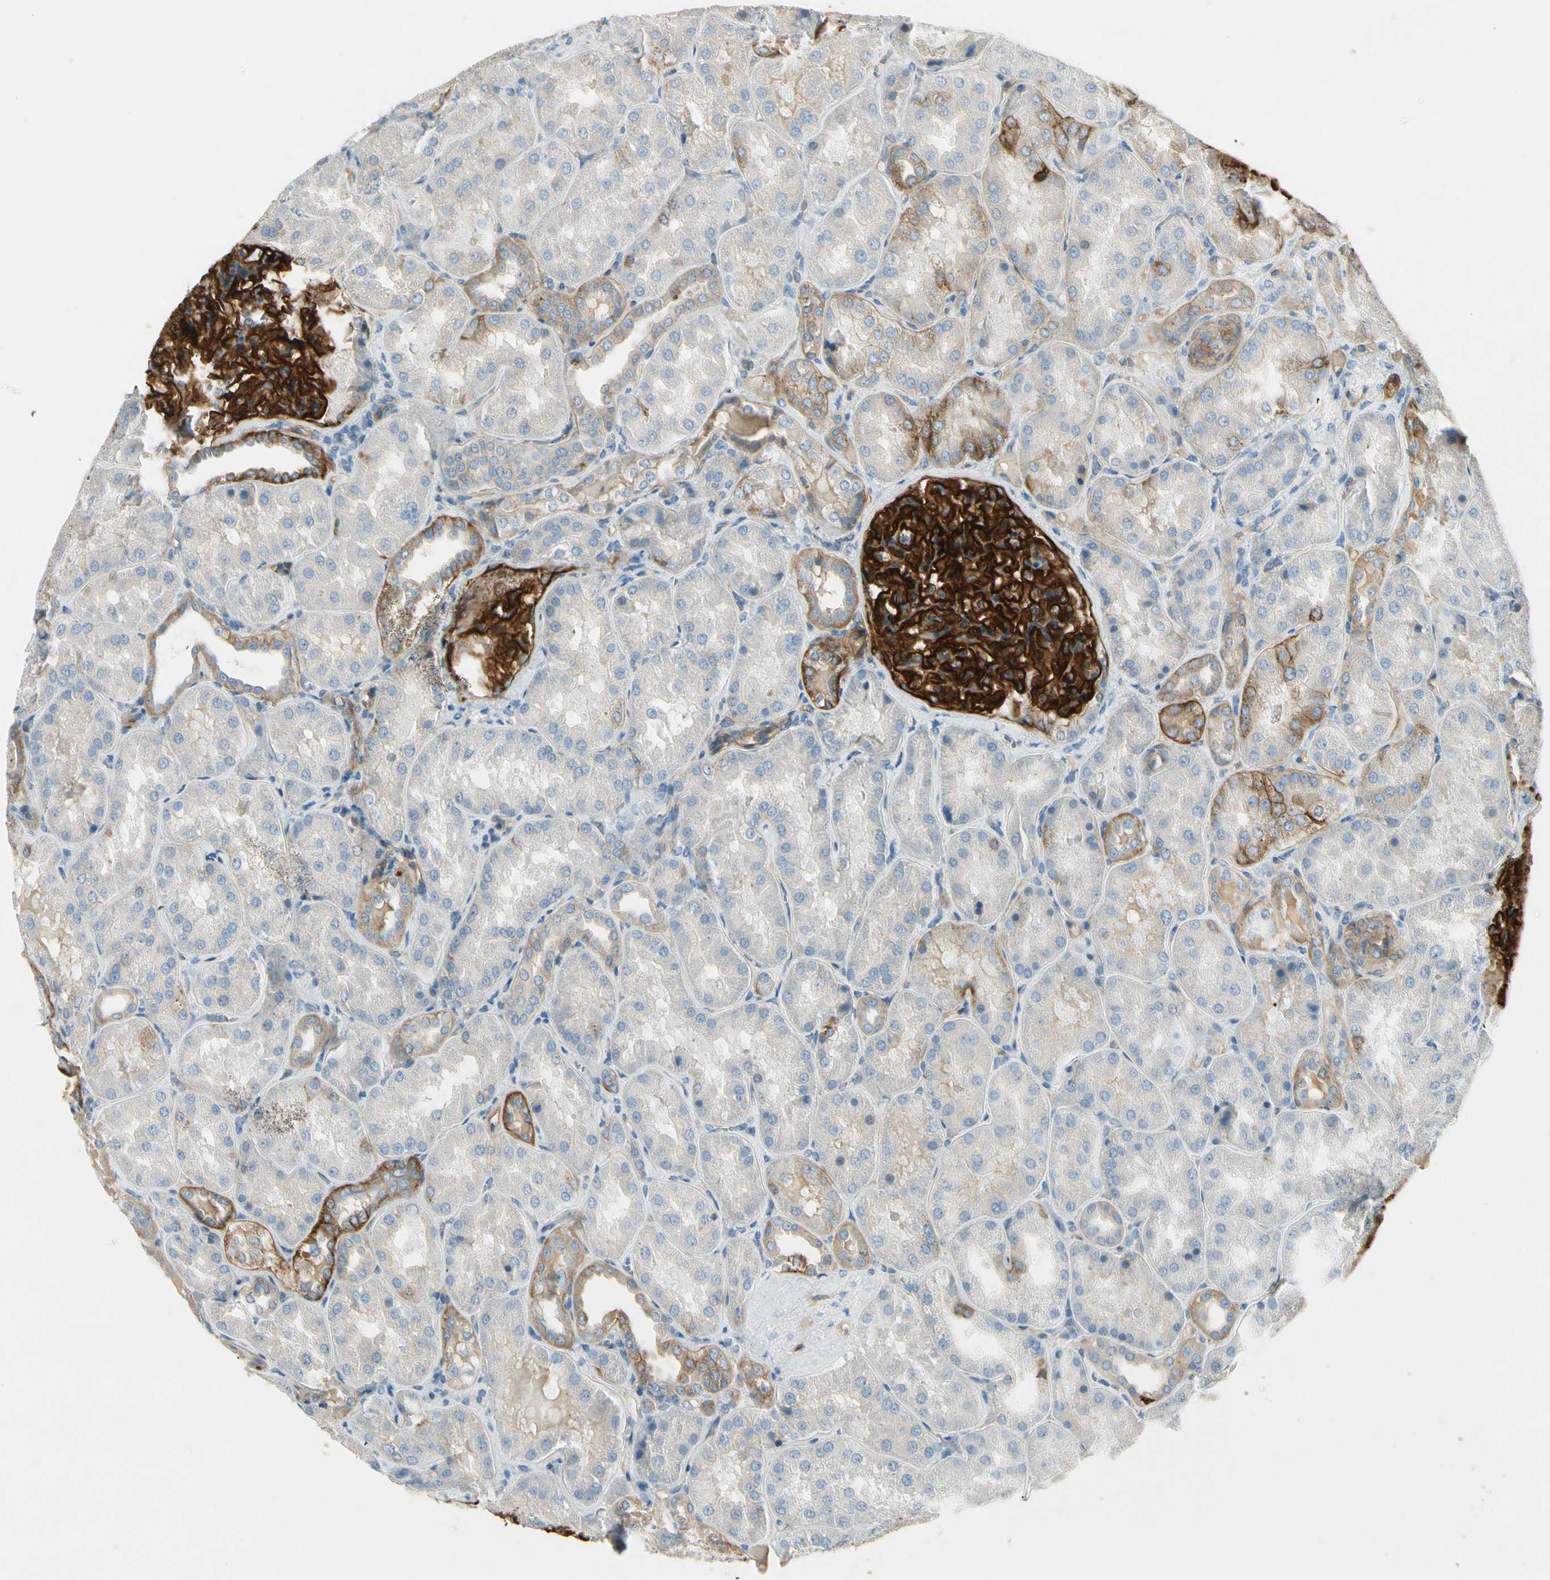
{"staining": {"intensity": "strong", "quantity": ">75%", "location": "cytoplasmic/membranous"}, "tissue": "kidney", "cell_type": "Cells in glomeruli", "image_type": "normal", "snomed": [{"axis": "morphology", "description": "Normal tissue, NOS"}, {"axis": "topography", "description": "Kidney"}], "caption": "A high-resolution image shows IHC staining of benign kidney, which shows strong cytoplasmic/membranous expression in approximately >75% of cells in glomeruli.", "gene": "ITGA3", "patient": {"sex": "female", "age": 56}}